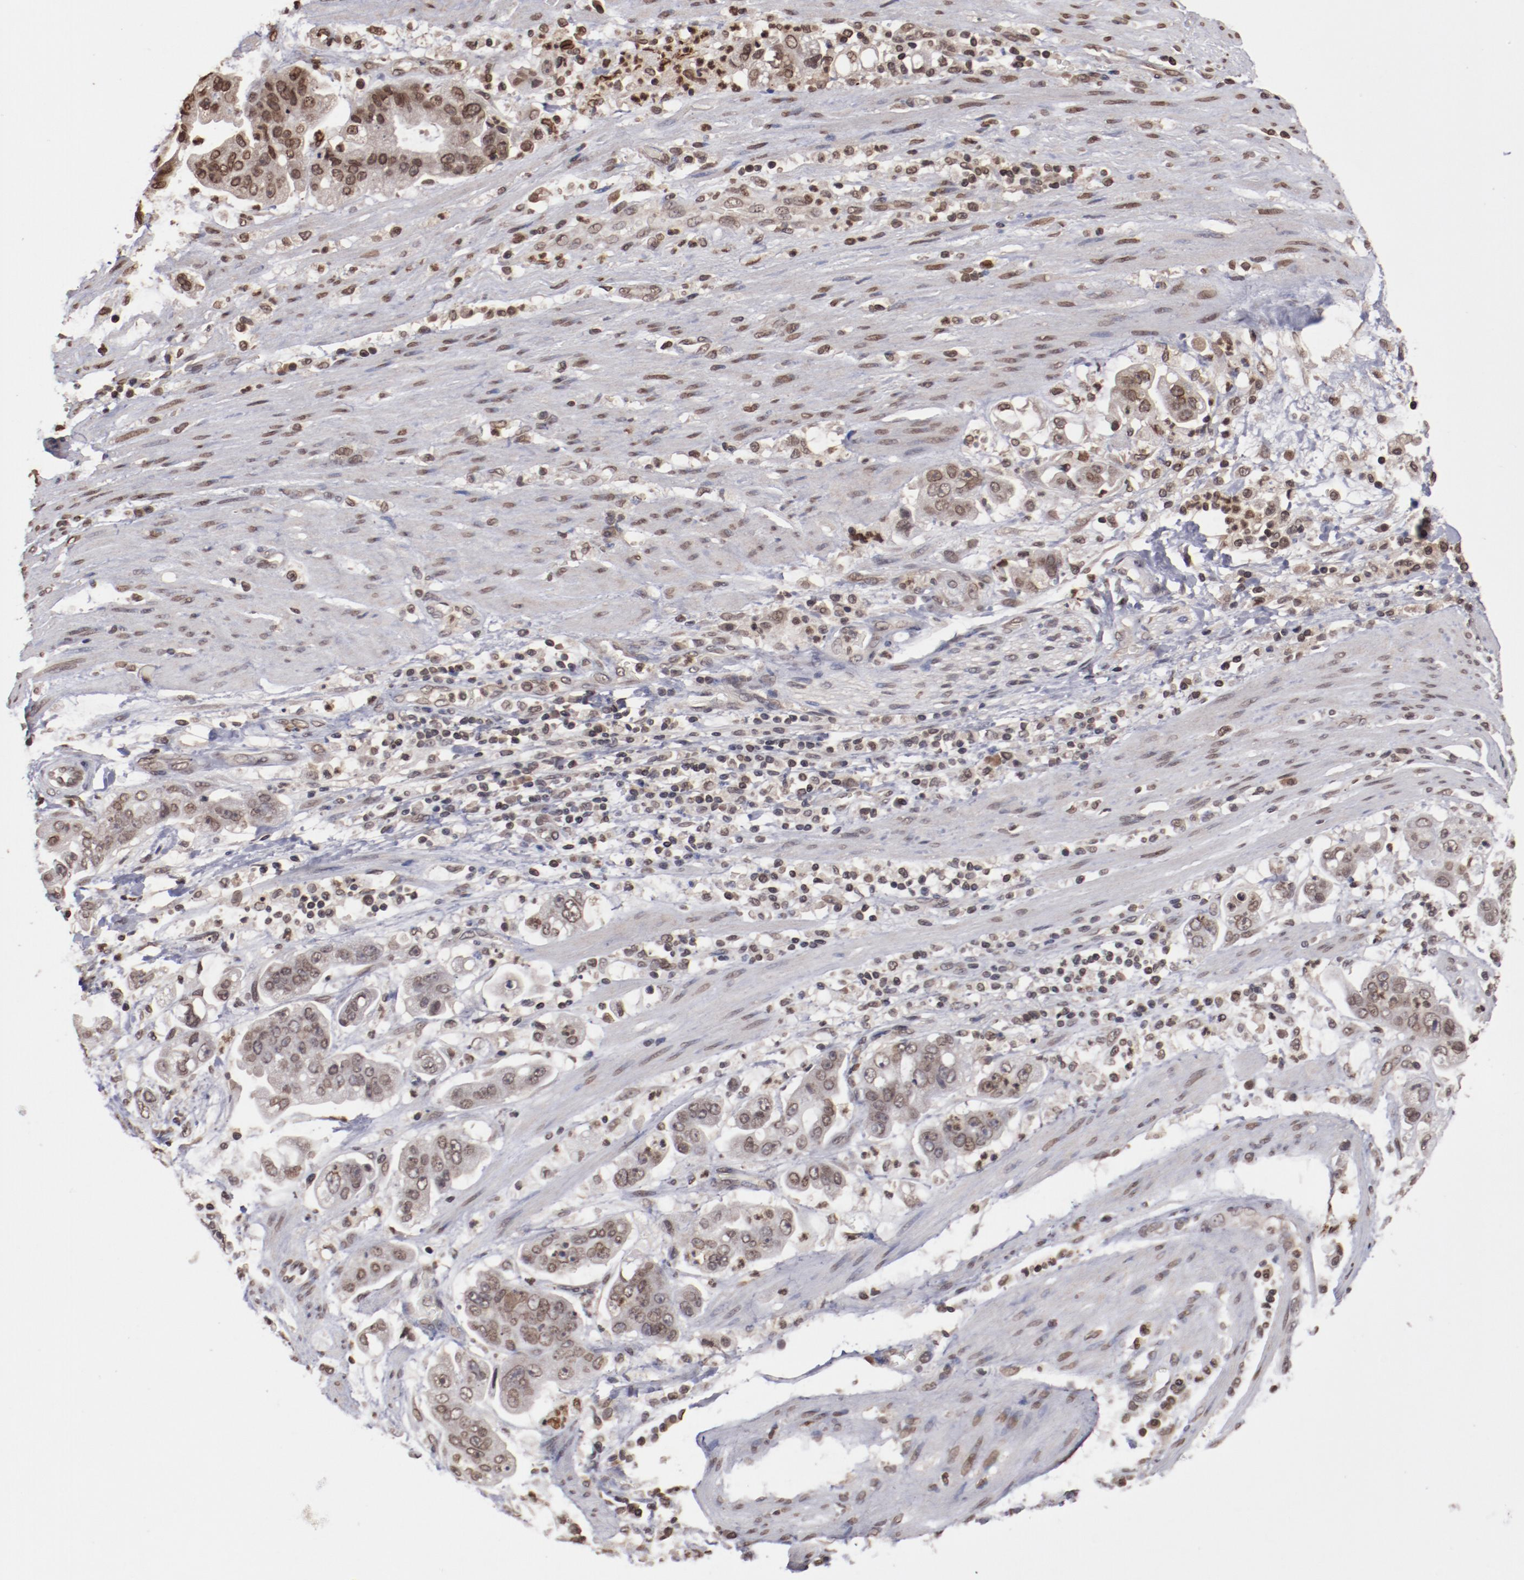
{"staining": {"intensity": "moderate", "quantity": ">75%", "location": "nuclear"}, "tissue": "stomach cancer", "cell_type": "Tumor cells", "image_type": "cancer", "snomed": [{"axis": "morphology", "description": "Adenocarcinoma, NOS"}, {"axis": "topography", "description": "Stomach"}], "caption": "A high-resolution photomicrograph shows immunohistochemistry (IHC) staining of stomach cancer (adenocarcinoma), which demonstrates moderate nuclear positivity in approximately >75% of tumor cells.", "gene": "AKT1", "patient": {"sex": "male", "age": 62}}